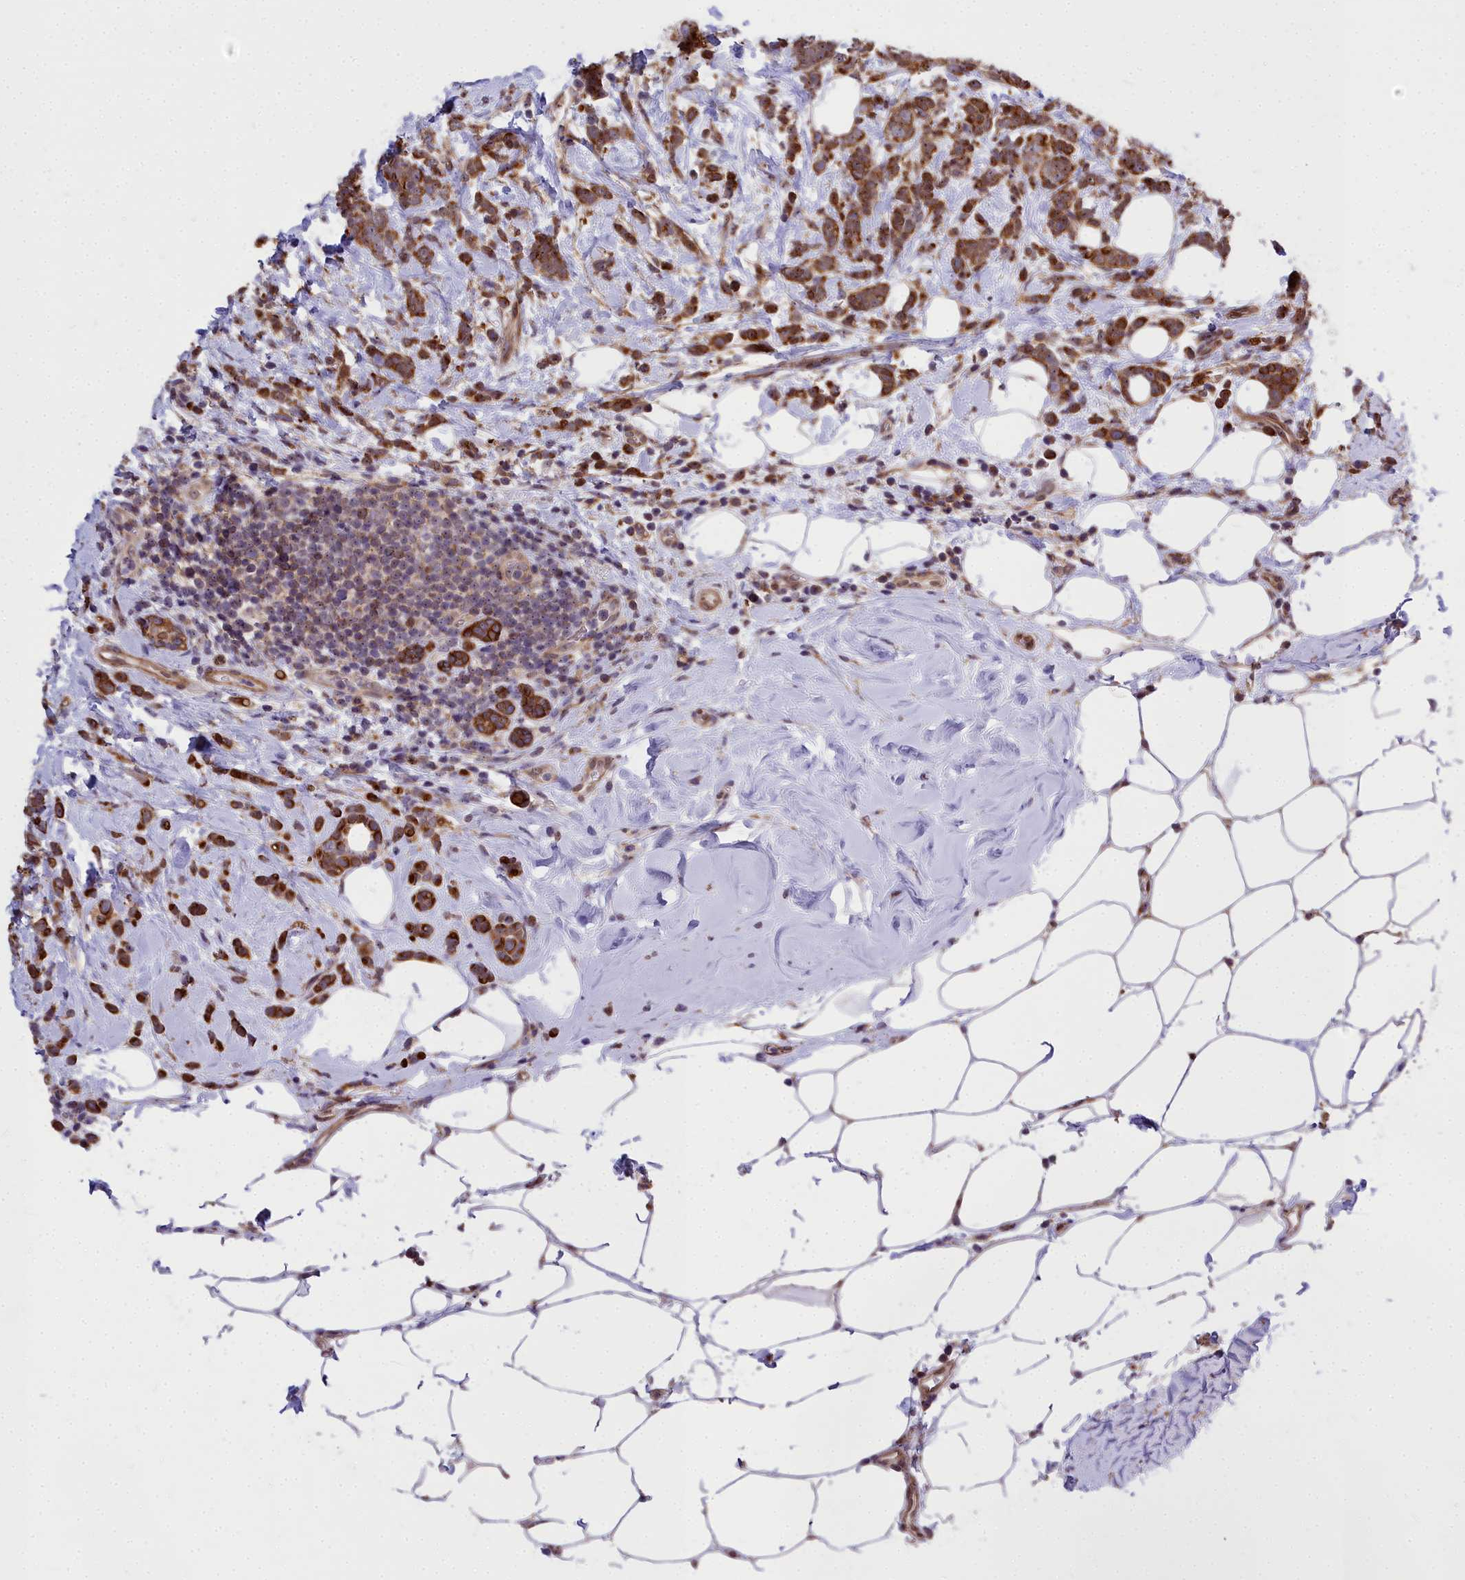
{"staining": {"intensity": "strong", "quantity": ">75%", "location": "cytoplasmic/membranous,nuclear"}, "tissue": "breast cancer", "cell_type": "Tumor cells", "image_type": "cancer", "snomed": [{"axis": "morphology", "description": "Lobular carcinoma"}, {"axis": "topography", "description": "Breast"}], "caption": "This image exhibits immunohistochemistry (IHC) staining of human breast cancer, with high strong cytoplasmic/membranous and nuclear positivity in about >75% of tumor cells.", "gene": "ABCB8", "patient": {"sex": "female", "age": 58}}